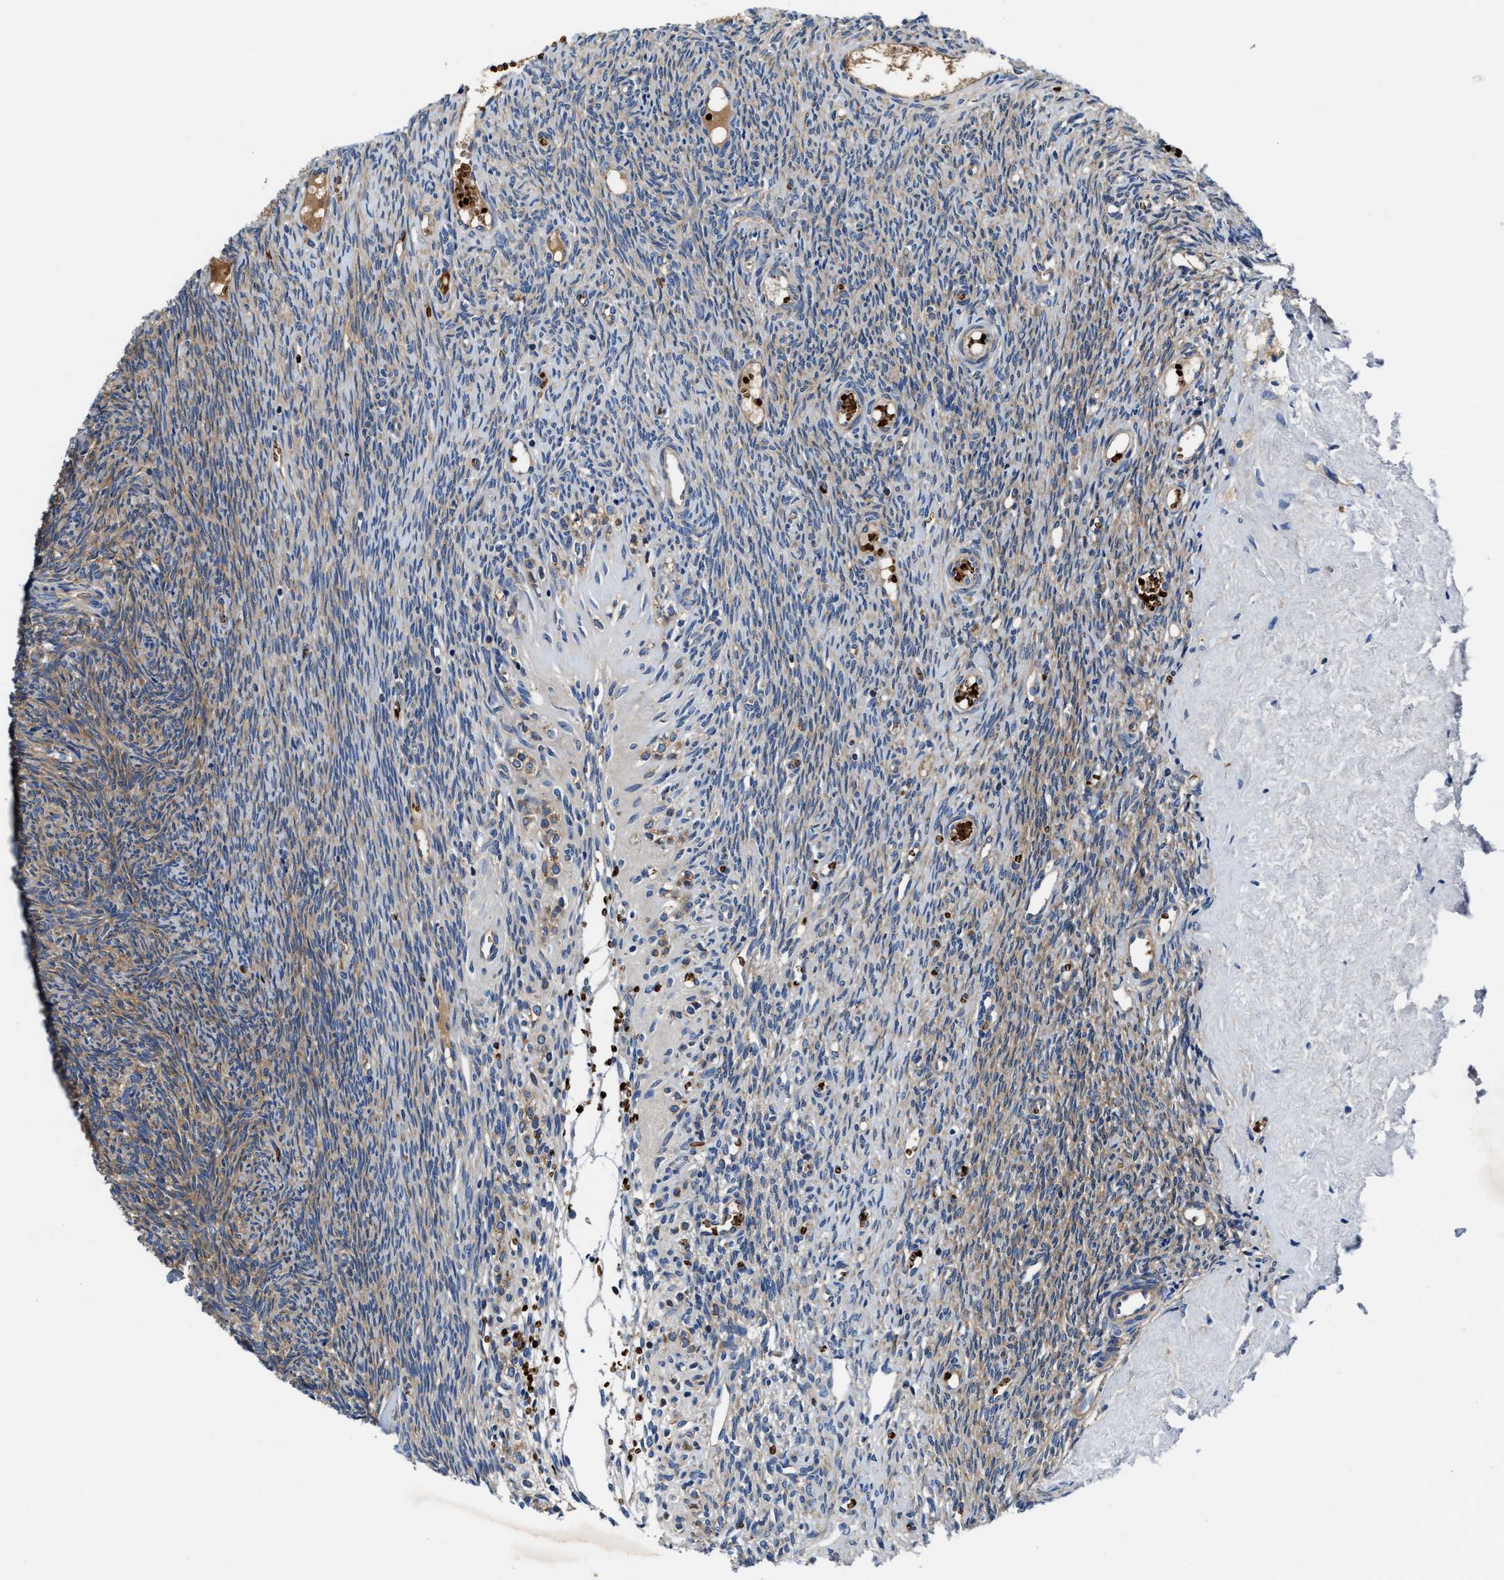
{"staining": {"intensity": "moderate", "quantity": "<25%", "location": "cytoplasmic/membranous"}, "tissue": "ovary", "cell_type": "Ovarian stroma cells", "image_type": "normal", "snomed": [{"axis": "morphology", "description": "Normal tissue, NOS"}, {"axis": "topography", "description": "Ovary"}], "caption": "The immunohistochemical stain shows moderate cytoplasmic/membranous expression in ovarian stroma cells of benign ovary. The staining was performed using DAB (3,3'-diaminobenzidine), with brown indicating positive protein expression. Nuclei are stained blue with hematoxylin.", "gene": "PHLPP1", "patient": {"sex": "female", "age": 41}}